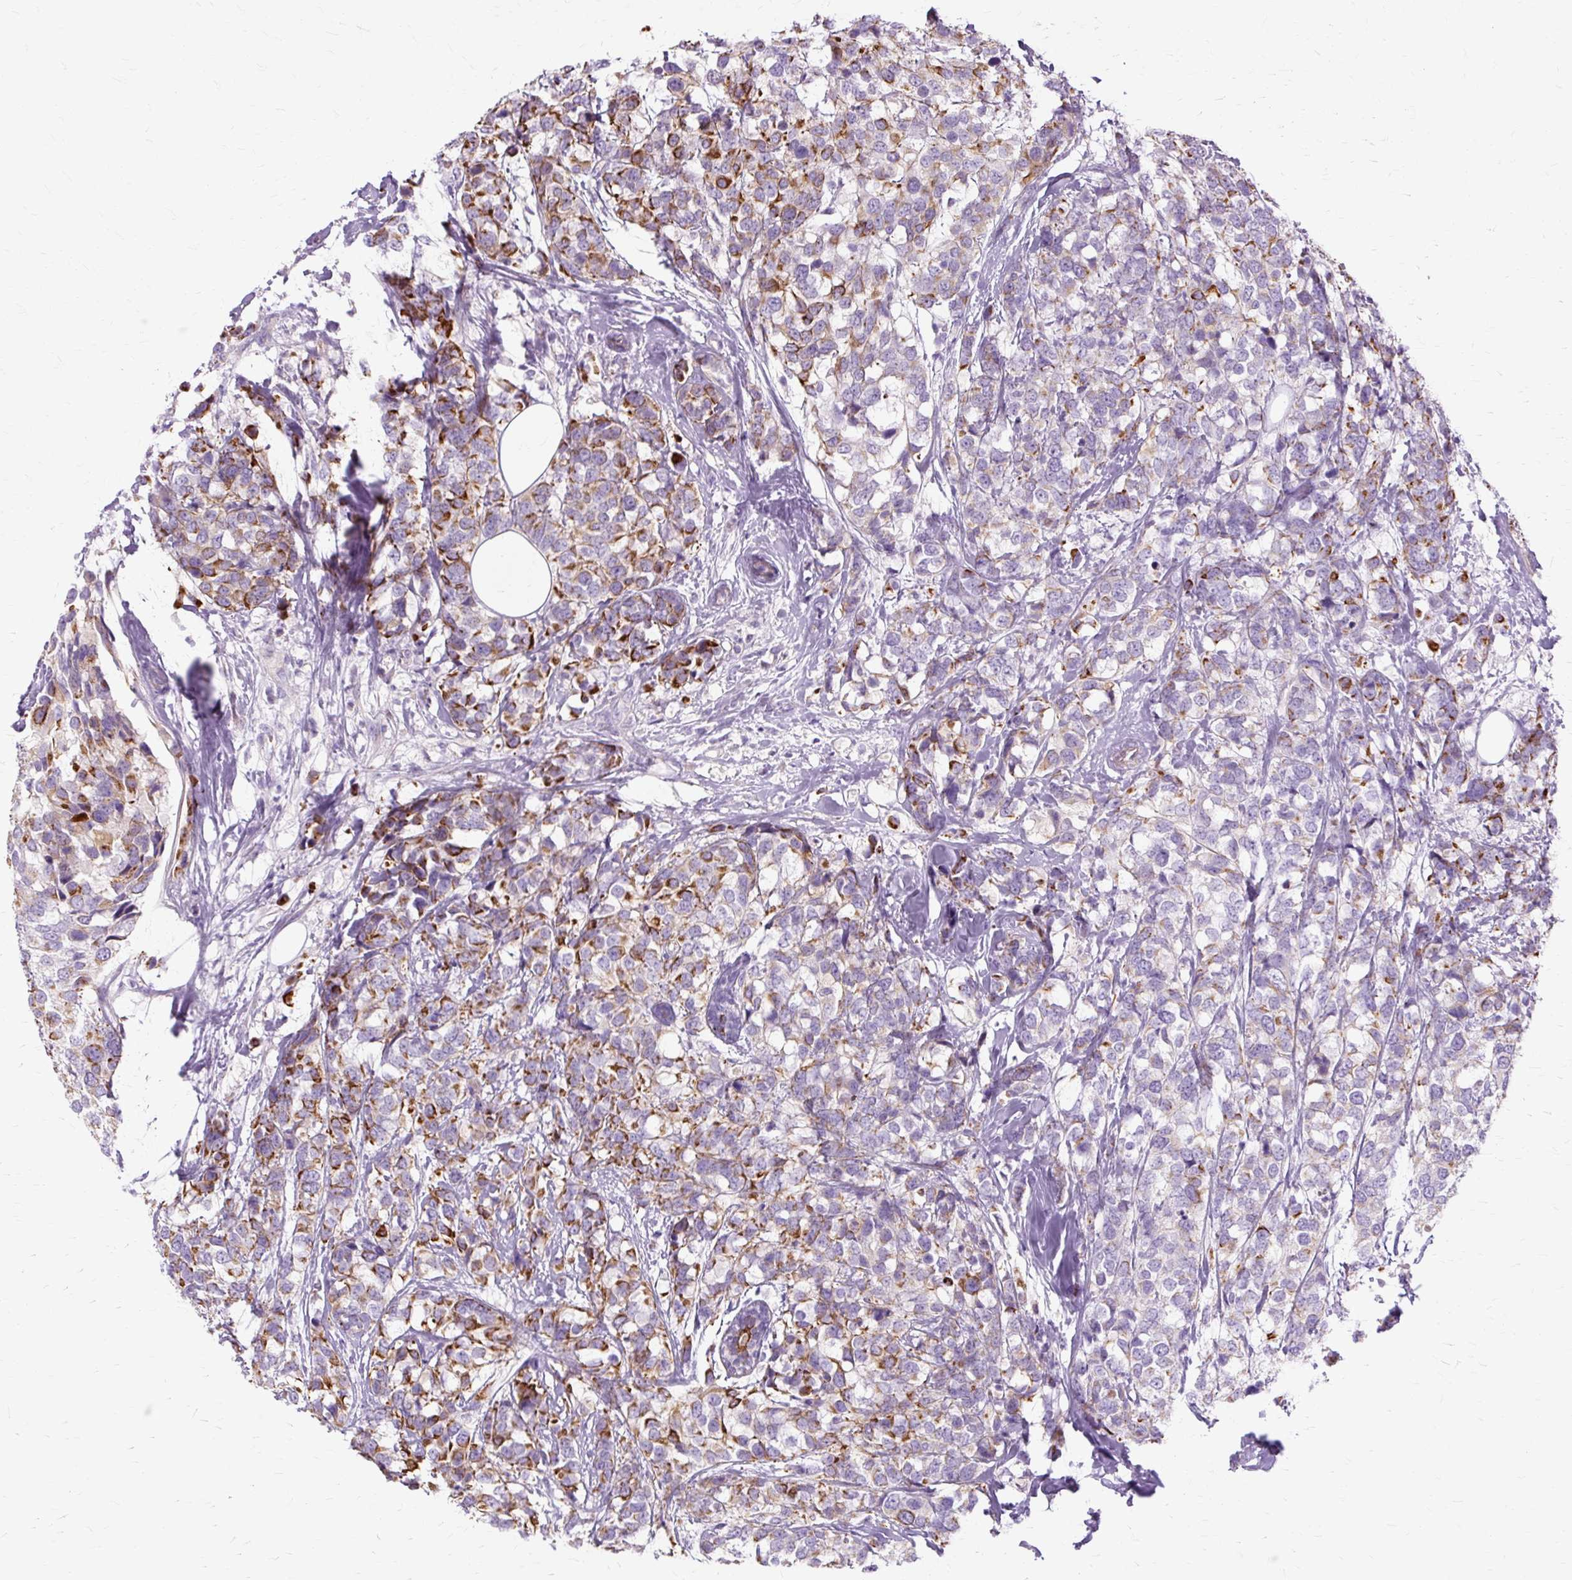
{"staining": {"intensity": "moderate", "quantity": "25%-75%", "location": "cytoplasmic/membranous"}, "tissue": "breast cancer", "cell_type": "Tumor cells", "image_type": "cancer", "snomed": [{"axis": "morphology", "description": "Lobular carcinoma"}, {"axis": "topography", "description": "Breast"}], "caption": "Protein staining of lobular carcinoma (breast) tissue displays moderate cytoplasmic/membranous staining in about 25%-75% of tumor cells. (Brightfield microscopy of DAB IHC at high magnification).", "gene": "DCTN4", "patient": {"sex": "female", "age": 59}}